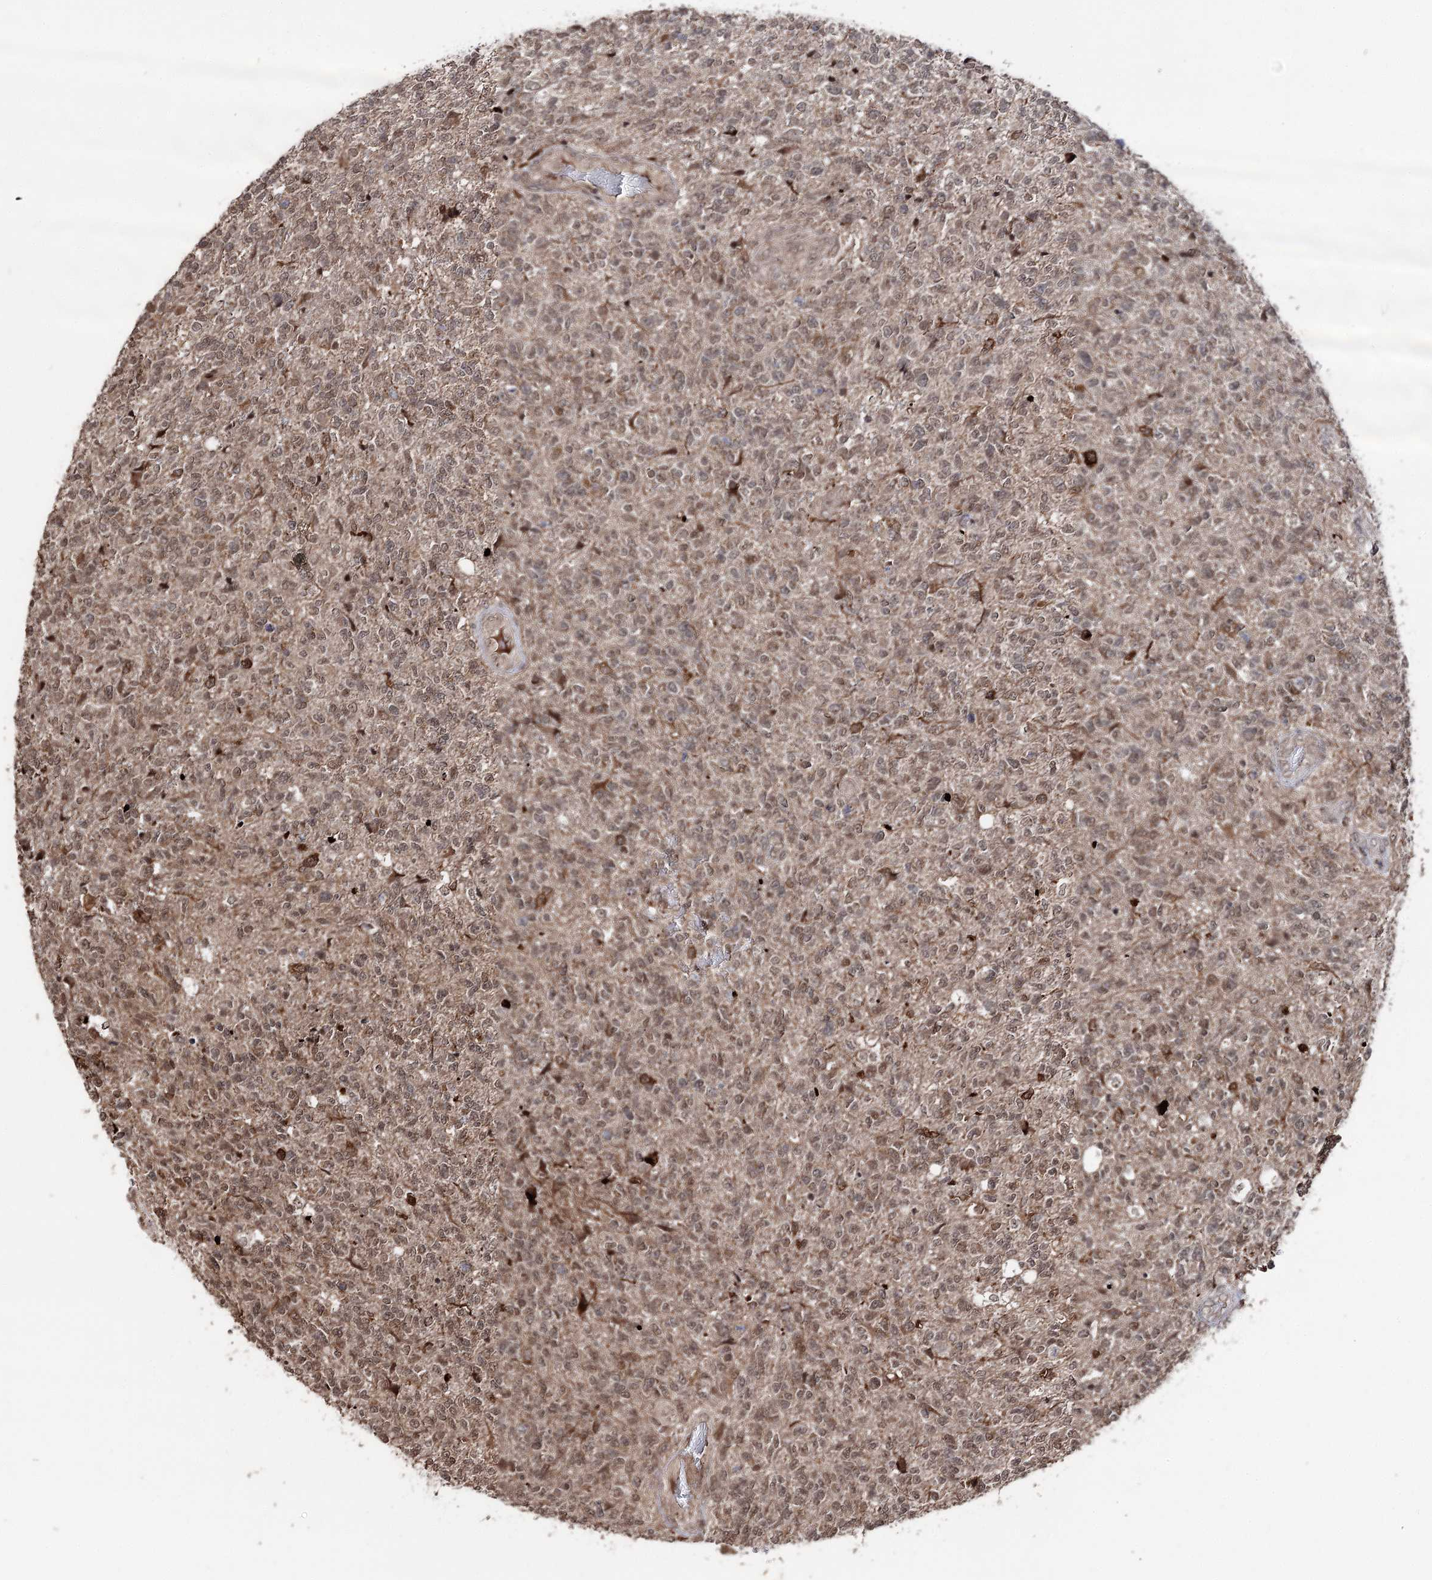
{"staining": {"intensity": "moderate", "quantity": "25%-75%", "location": "cytoplasmic/membranous,nuclear"}, "tissue": "glioma", "cell_type": "Tumor cells", "image_type": "cancer", "snomed": [{"axis": "morphology", "description": "Glioma, malignant, High grade"}, {"axis": "topography", "description": "Brain"}], "caption": "Protein staining exhibits moderate cytoplasmic/membranous and nuclear staining in about 25%-75% of tumor cells in glioma.", "gene": "FAM53B", "patient": {"sex": "male", "age": 56}}